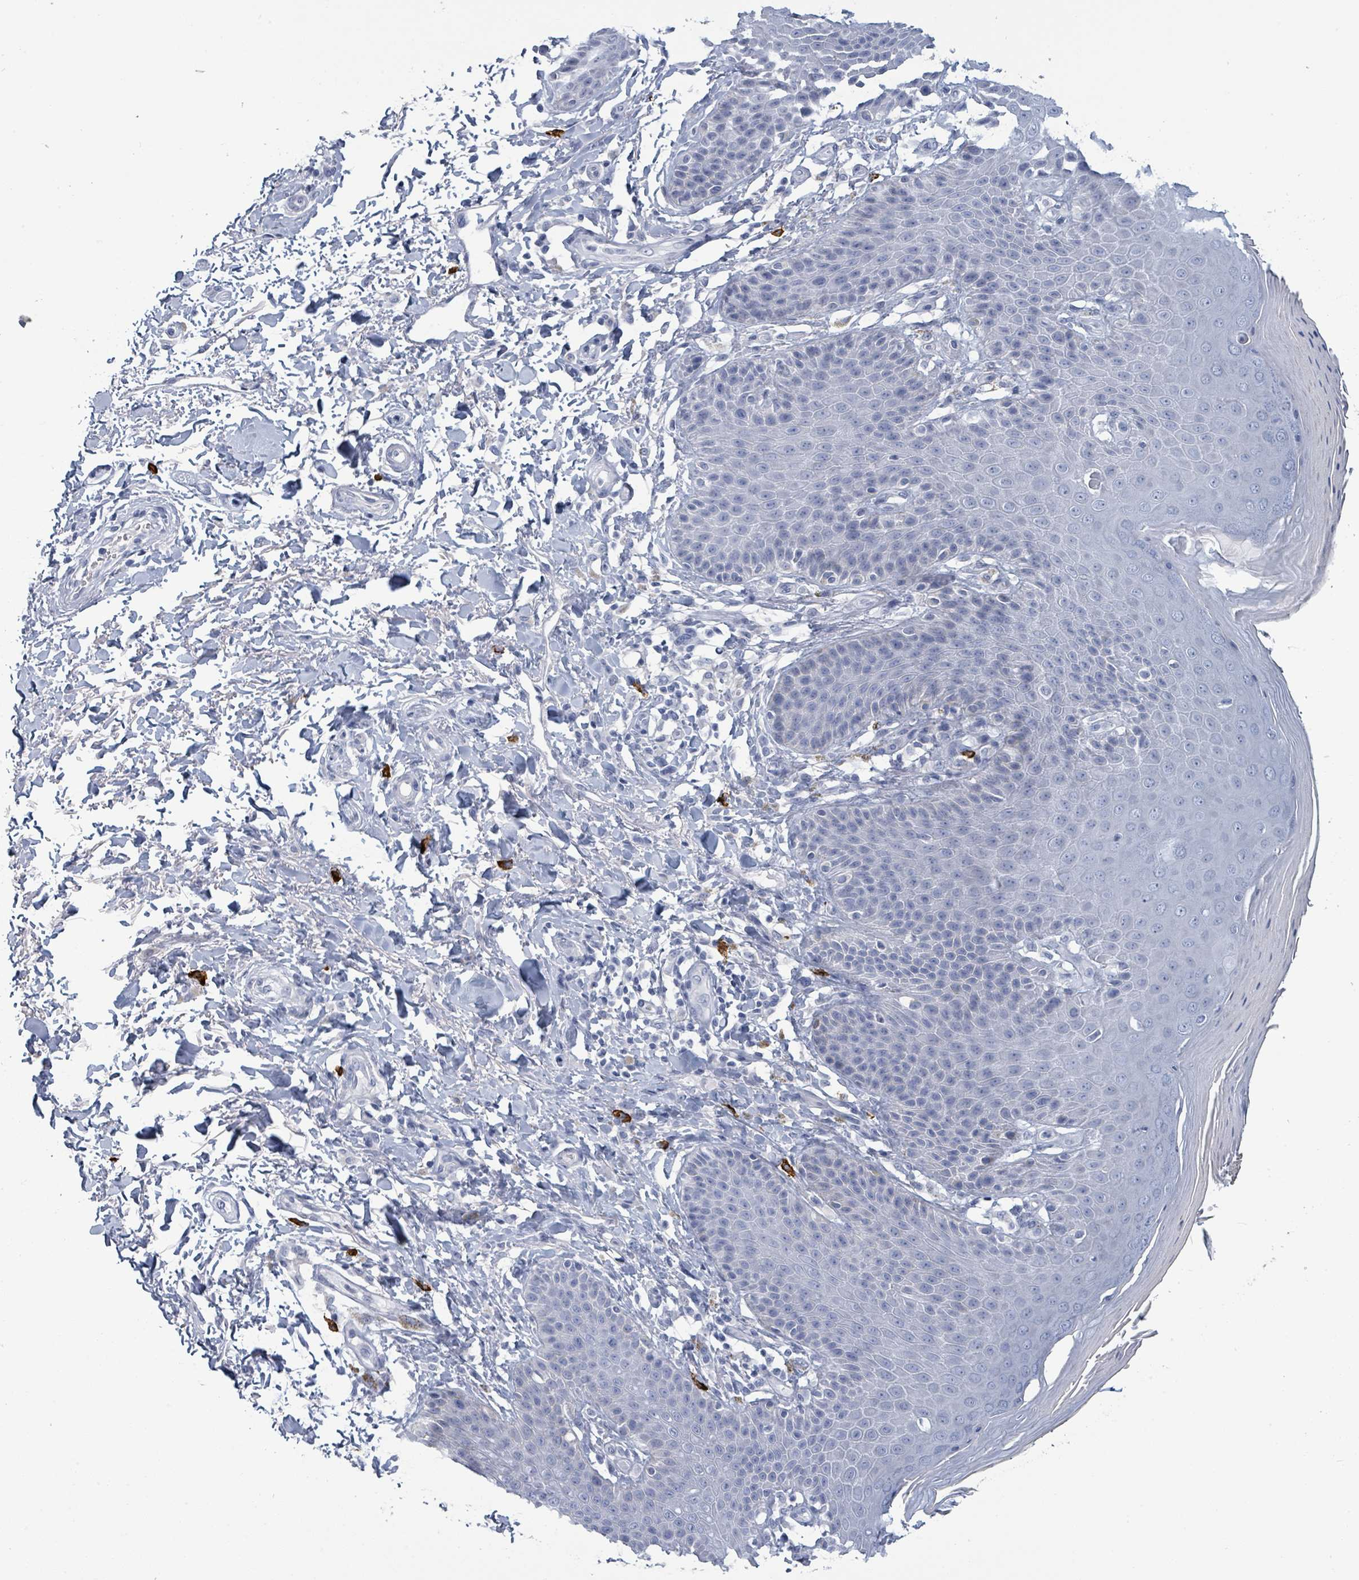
{"staining": {"intensity": "negative", "quantity": "none", "location": "none"}, "tissue": "skin", "cell_type": "Epidermal cells", "image_type": "normal", "snomed": [{"axis": "morphology", "description": "Normal tissue, NOS"}, {"axis": "topography", "description": "Peripheral nerve tissue"}], "caption": "Protein analysis of benign skin displays no significant expression in epidermal cells.", "gene": "VPS13D", "patient": {"sex": "male", "age": 51}}